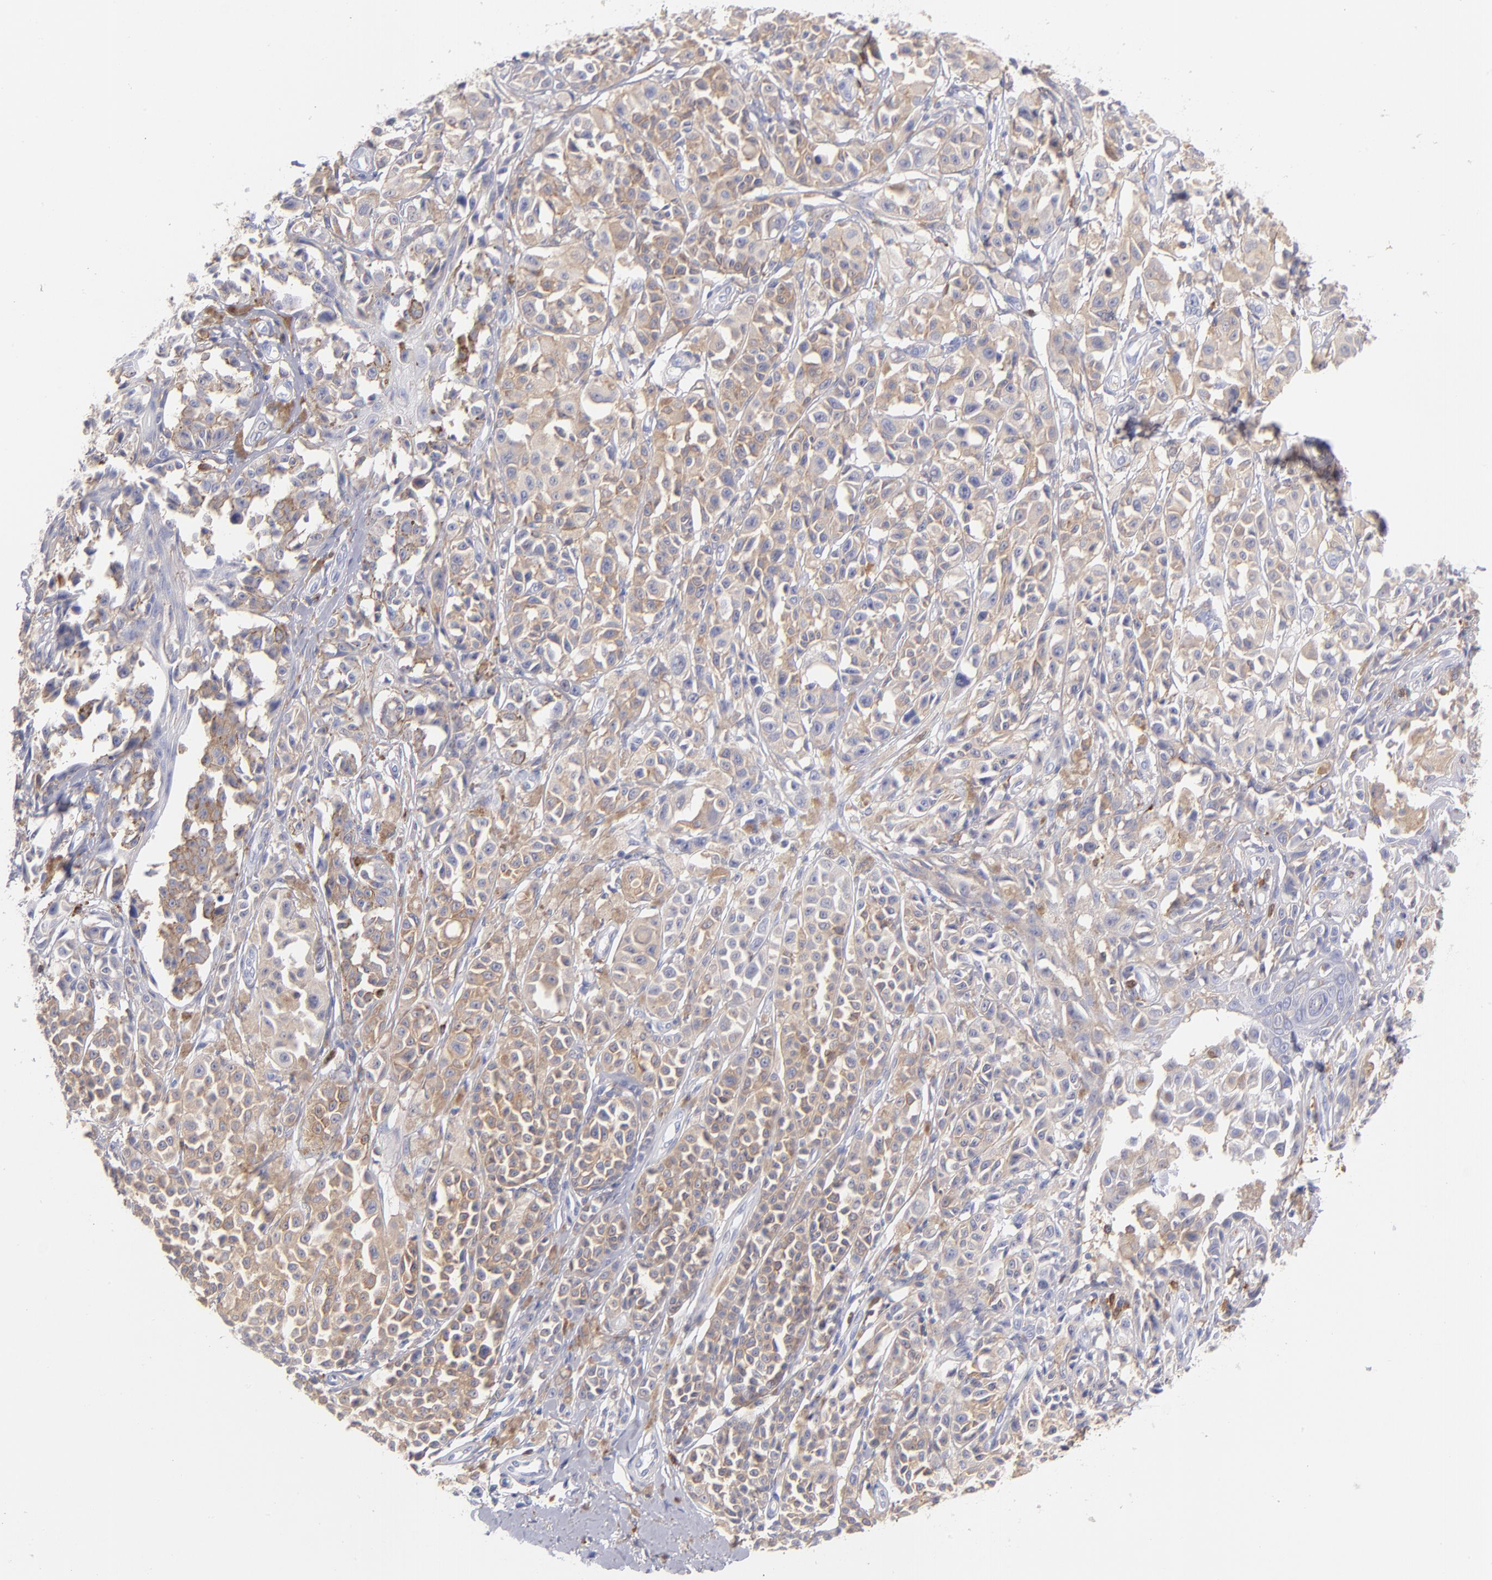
{"staining": {"intensity": "moderate", "quantity": ">75%", "location": "cytoplasmic/membranous"}, "tissue": "melanoma", "cell_type": "Tumor cells", "image_type": "cancer", "snomed": [{"axis": "morphology", "description": "Malignant melanoma, NOS"}, {"axis": "topography", "description": "Skin"}], "caption": "Protein positivity by IHC displays moderate cytoplasmic/membranous positivity in about >75% of tumor cells in melanoma.", "gene": "PRKCA", "patient": {"sex": "female", "age": 38}}